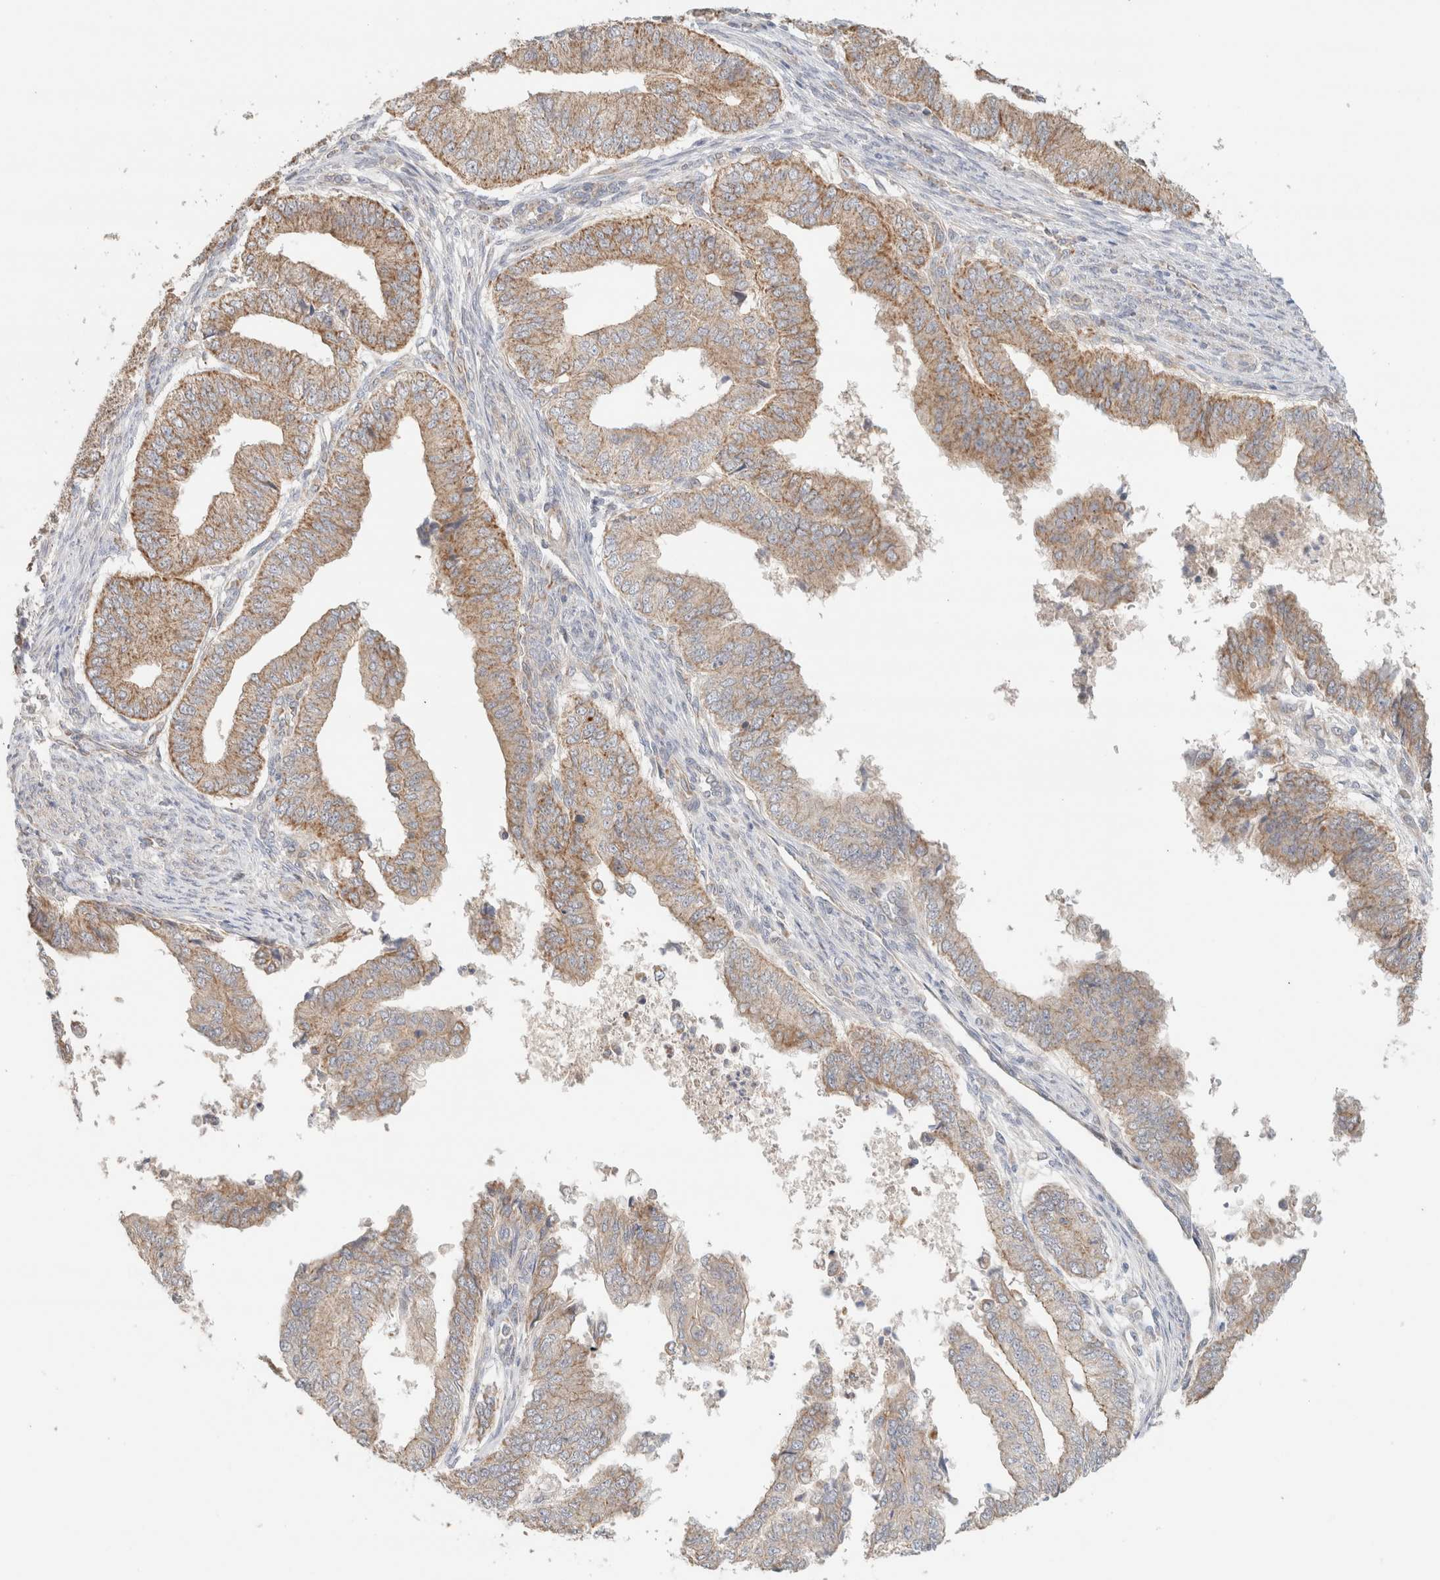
{"staining": {"intensity": "moderate", "quantity": ">75%", "location": "cytoplasmic/membranous"}, "tissue": "endometrial cancer", "cell_type": "Tumor cells", "image_type": "cancer", "snomed": [{"axis": "morphology", "description": "Polyp, NOS"}, {"axis": "morphology", "description": "Adenocarcinoma, NOS"}, {"axis": "morphology", "description": "Adenoma, NOS"}, {"axis": "topography", "description": "Endometrium"}], "caption": "Adenoma (endometrial) stained with IHC displays moderate cytoplasmic/membranous expression in approximately >75% of tumor cells.", "gene": "MRM3", "patient": {"sex": "female", "age": 79}}